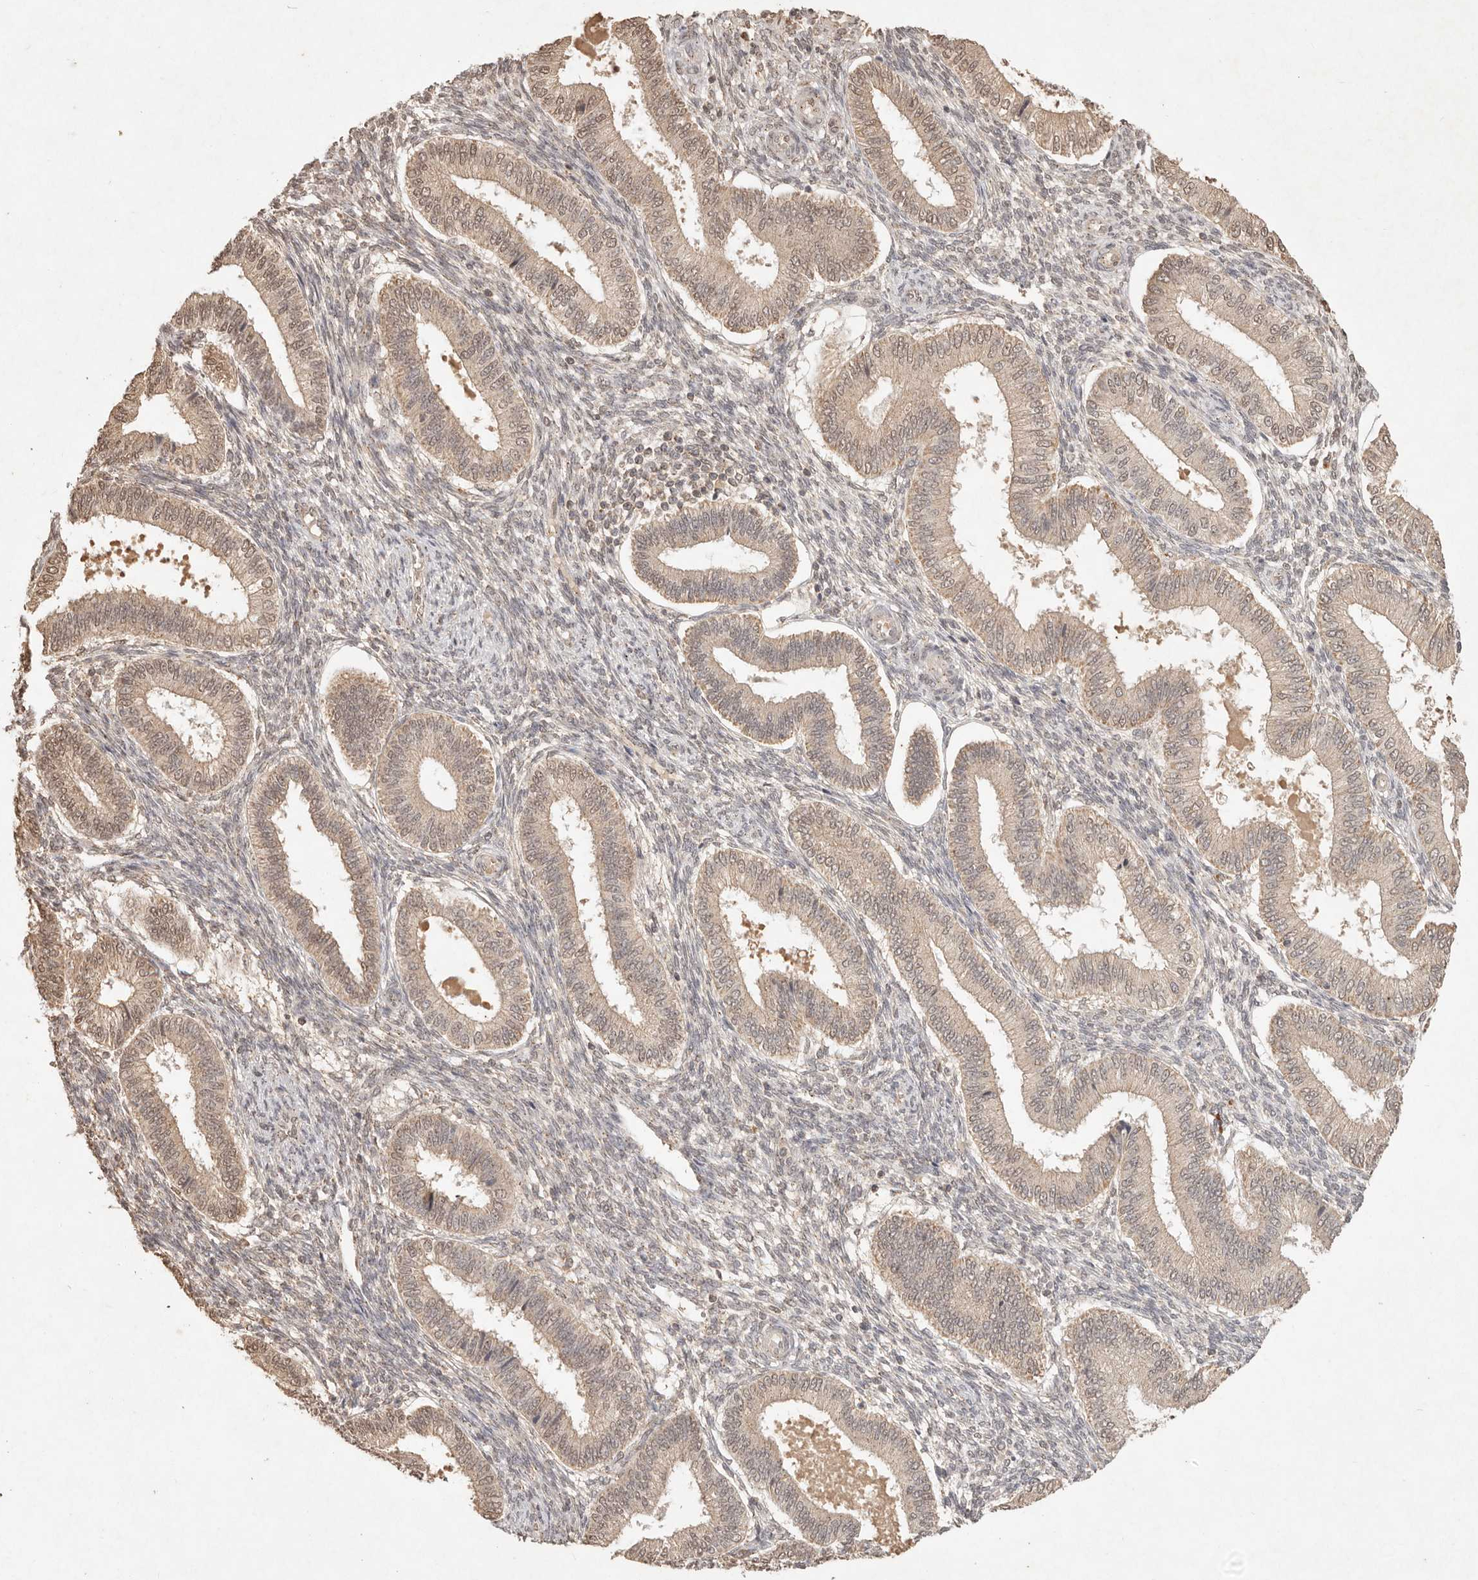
{"staining": {"intensity": "weak", "quantity": "<25%", "location": "cytoplasmic/membranous"}, "tissue": "endometrium", "cell_type": "Cells in endometrial stroma", "image_type": "normal", "snomed": [{"axis": "morphology", "description": "Normal tissue, NOS"}, {"axis": "topography", "description": "Endometrium"}], "caption": "DAB (3,3'-diaminobenzidine) immunohistochemical staining of unremarkable endometrium exhibits no significant staining in cells in endometrial stroma.", "gene": "LMO4", "patient": {"sex": "female", "age": 39}}